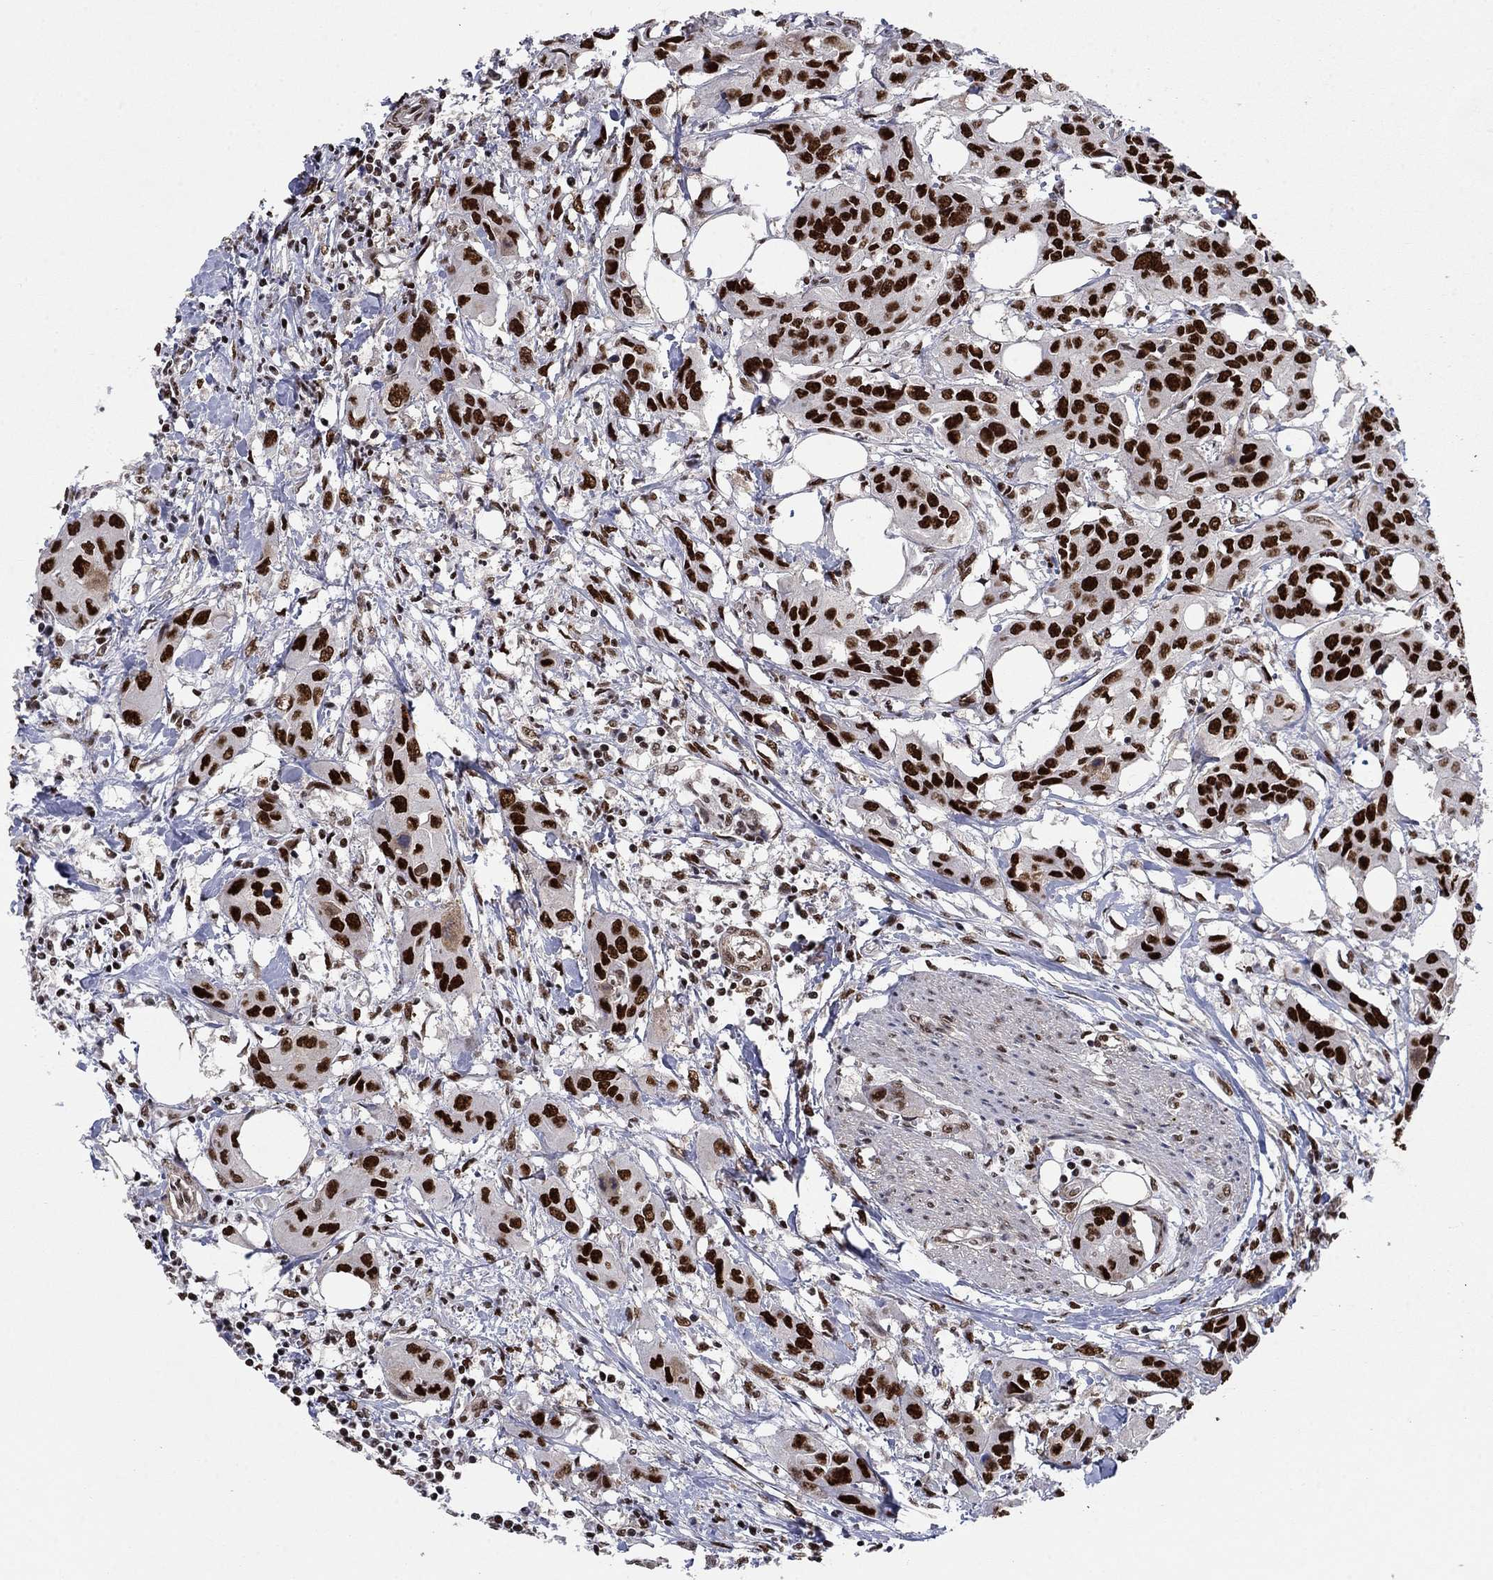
{"staining": {"intensity": "strong", "quantity": ">75%", "location": "nuclear"}, "tissue": "urothelial cancer", "cell_type": "Tumor cells", "image_type": "cancer", "snomed": [{"axis": "morphology", "description": "Urothelial carcinoma, NOS"}, {"axis": "morphology", "description": "Urothelial carcinoma, High grade"}, {"axis": "topography", "description": "Urinary bladder"}], "caption": "Protein expression analysis of urothelial carcinoma (high-grade) displays strong nuclear staining in approximately >75% of tumor cells. The staining was performed using DAB (3,3'-diaminobenzidine) to visualize the protein expression in brown, while the nuclei were stained in blue with hematoxylin (Magnification: 20x).", "gene": "RPRD1B", "patient": {"sex": "male", "age": 63}}